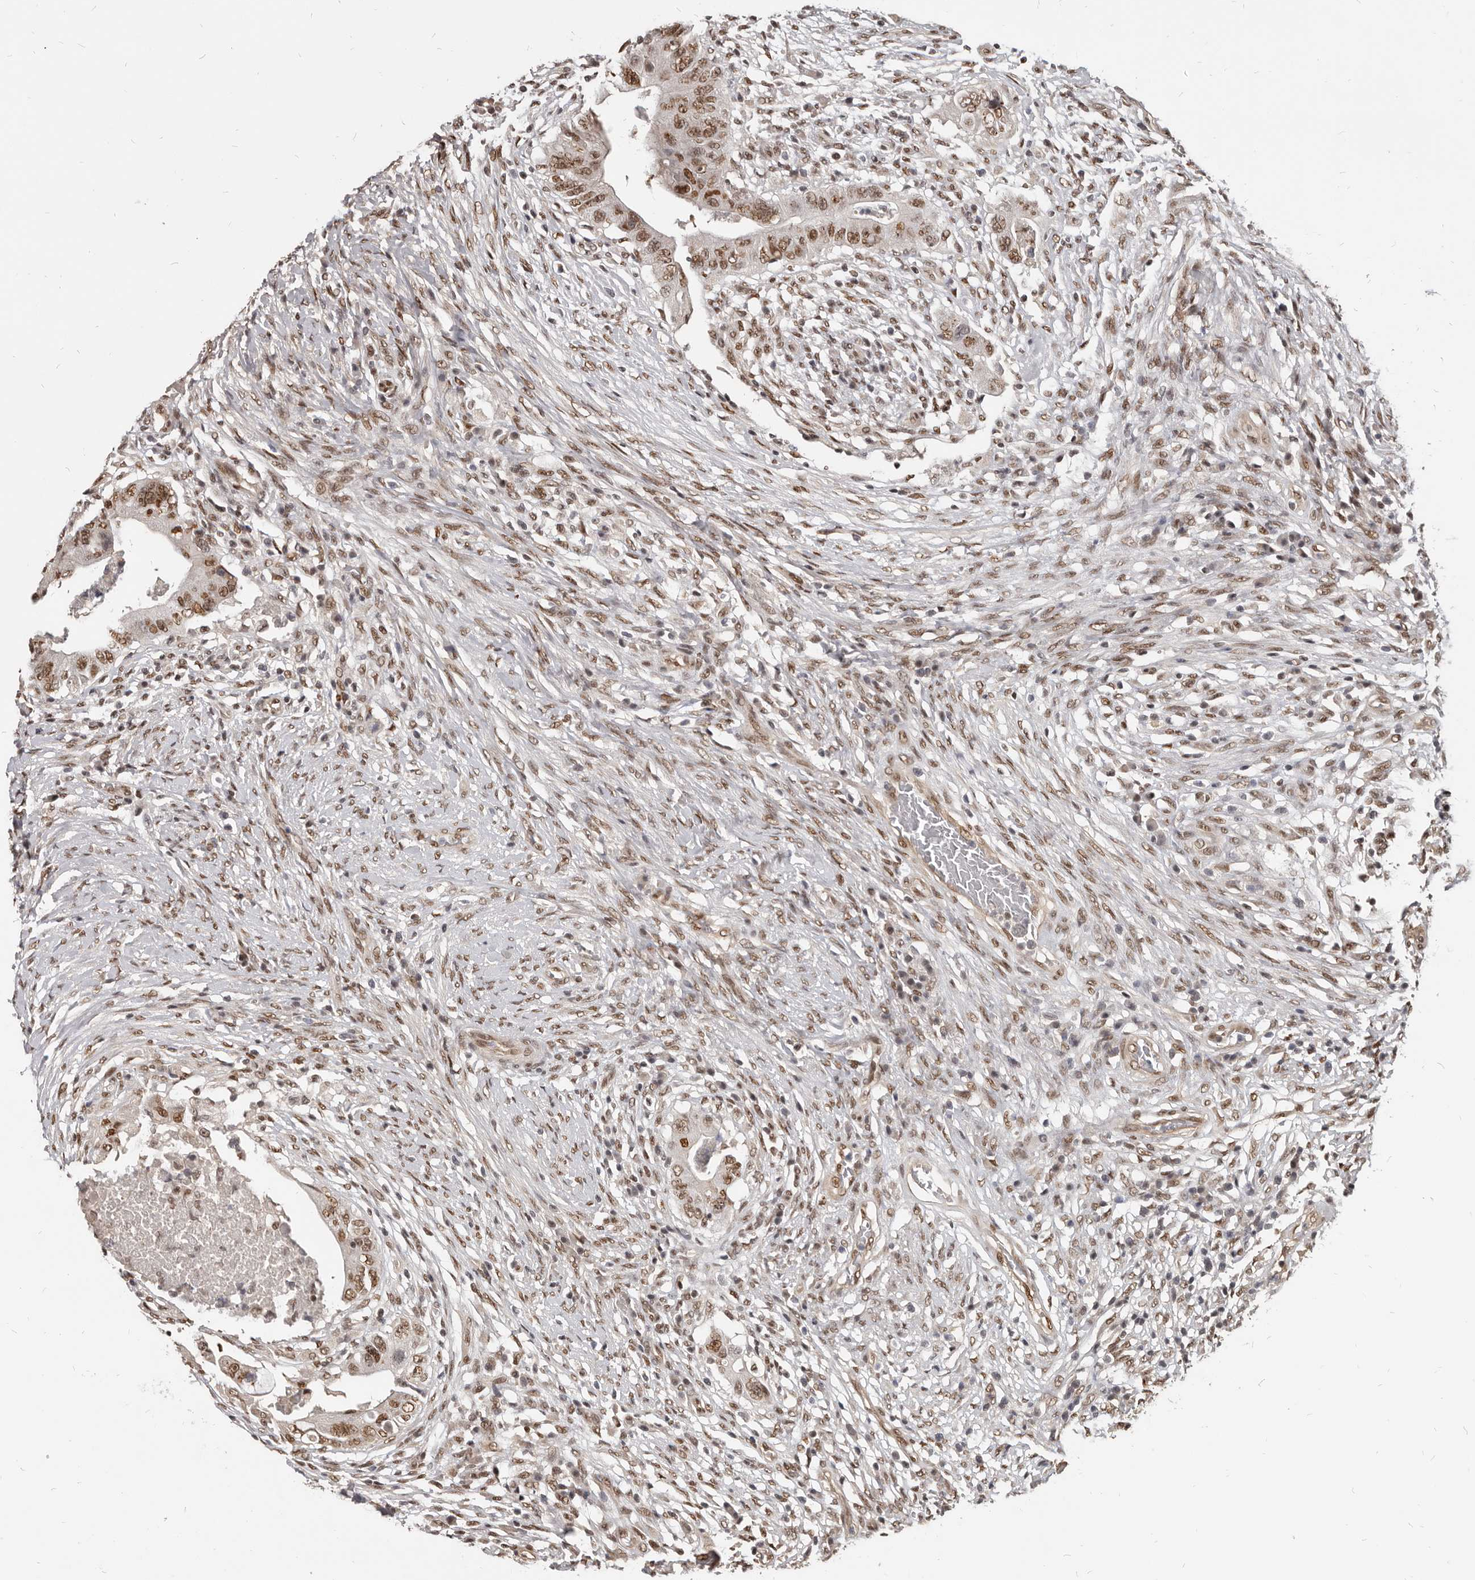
{"staining": {"intensity": "moderate", "quantity": ">75%", "location": "nuclear"}, "tissue": "colorectal cancer", "cell_type": "Tumor cells", "image_type": "cancer", "snomed": [{"axis": "morphology", "description": "Adenocarcinoma, NOS"}, {"axis": "topography", "description": "Rectum"}], "caption": "Immunohistochemical staining of adenocarcinoma (colorectal) shows medium levels of moderate nuclear expression in approximately >75% of tumor cells.", "gene": "ATF5", "patient": {"sex": "female", "age": 71}}